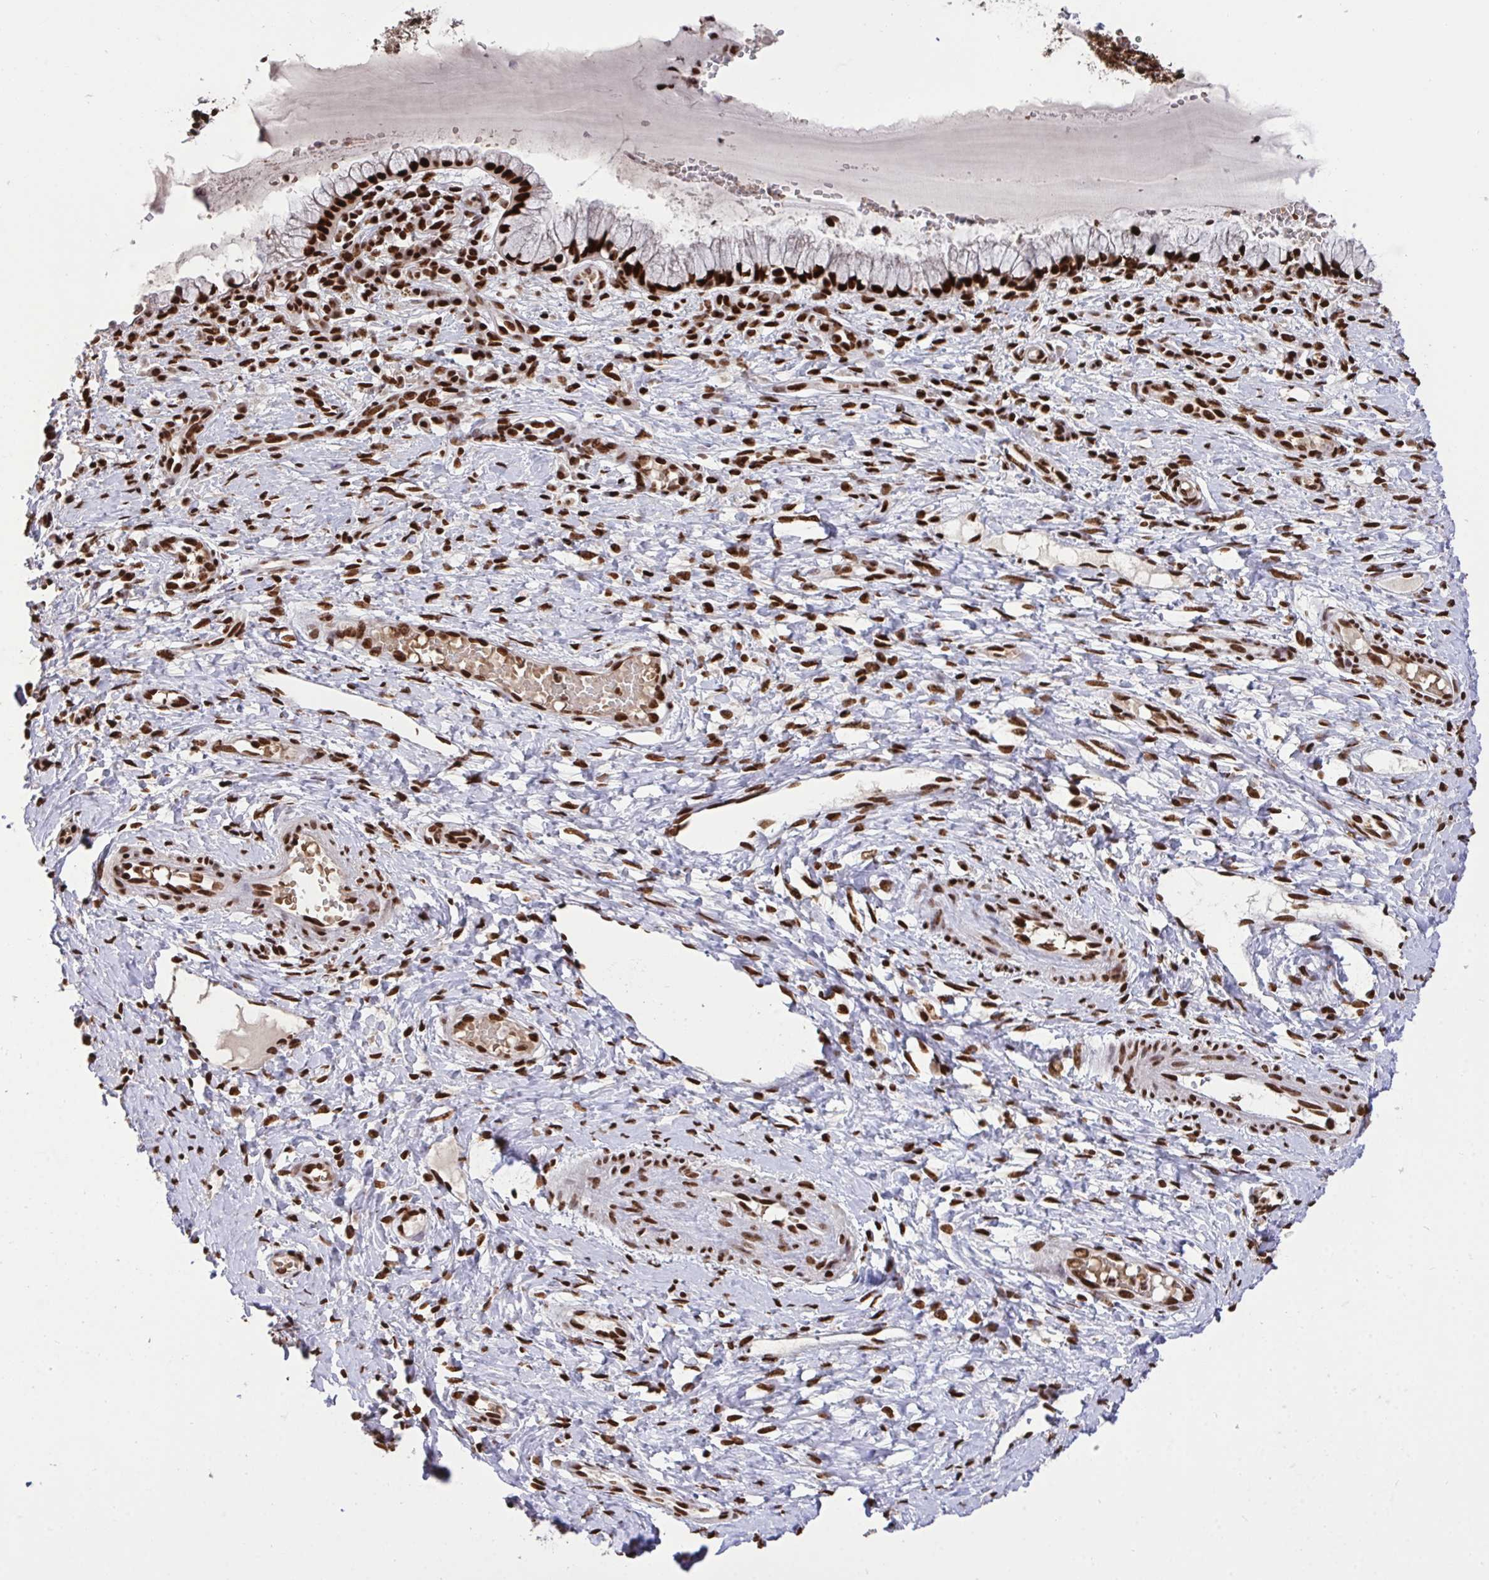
{"staining": {"intensity": "strong", "quantity": ">75%", "location": "nuclear"}, "tissue": "cervix", "cell_type": "Glandular cells", "image_type": "normal", "snomed": [{"axis": "morphology", "description": "Normal tissue, NOS"}, {"axis": "topography", "description": "Cervix"}], "caption": "Protein analysis of normal cervix displays strong nuclear staining in about >75% of glandular cells.", "gene": "ENSG00000268083", "patient": {"sex": "female", "age": 37}}